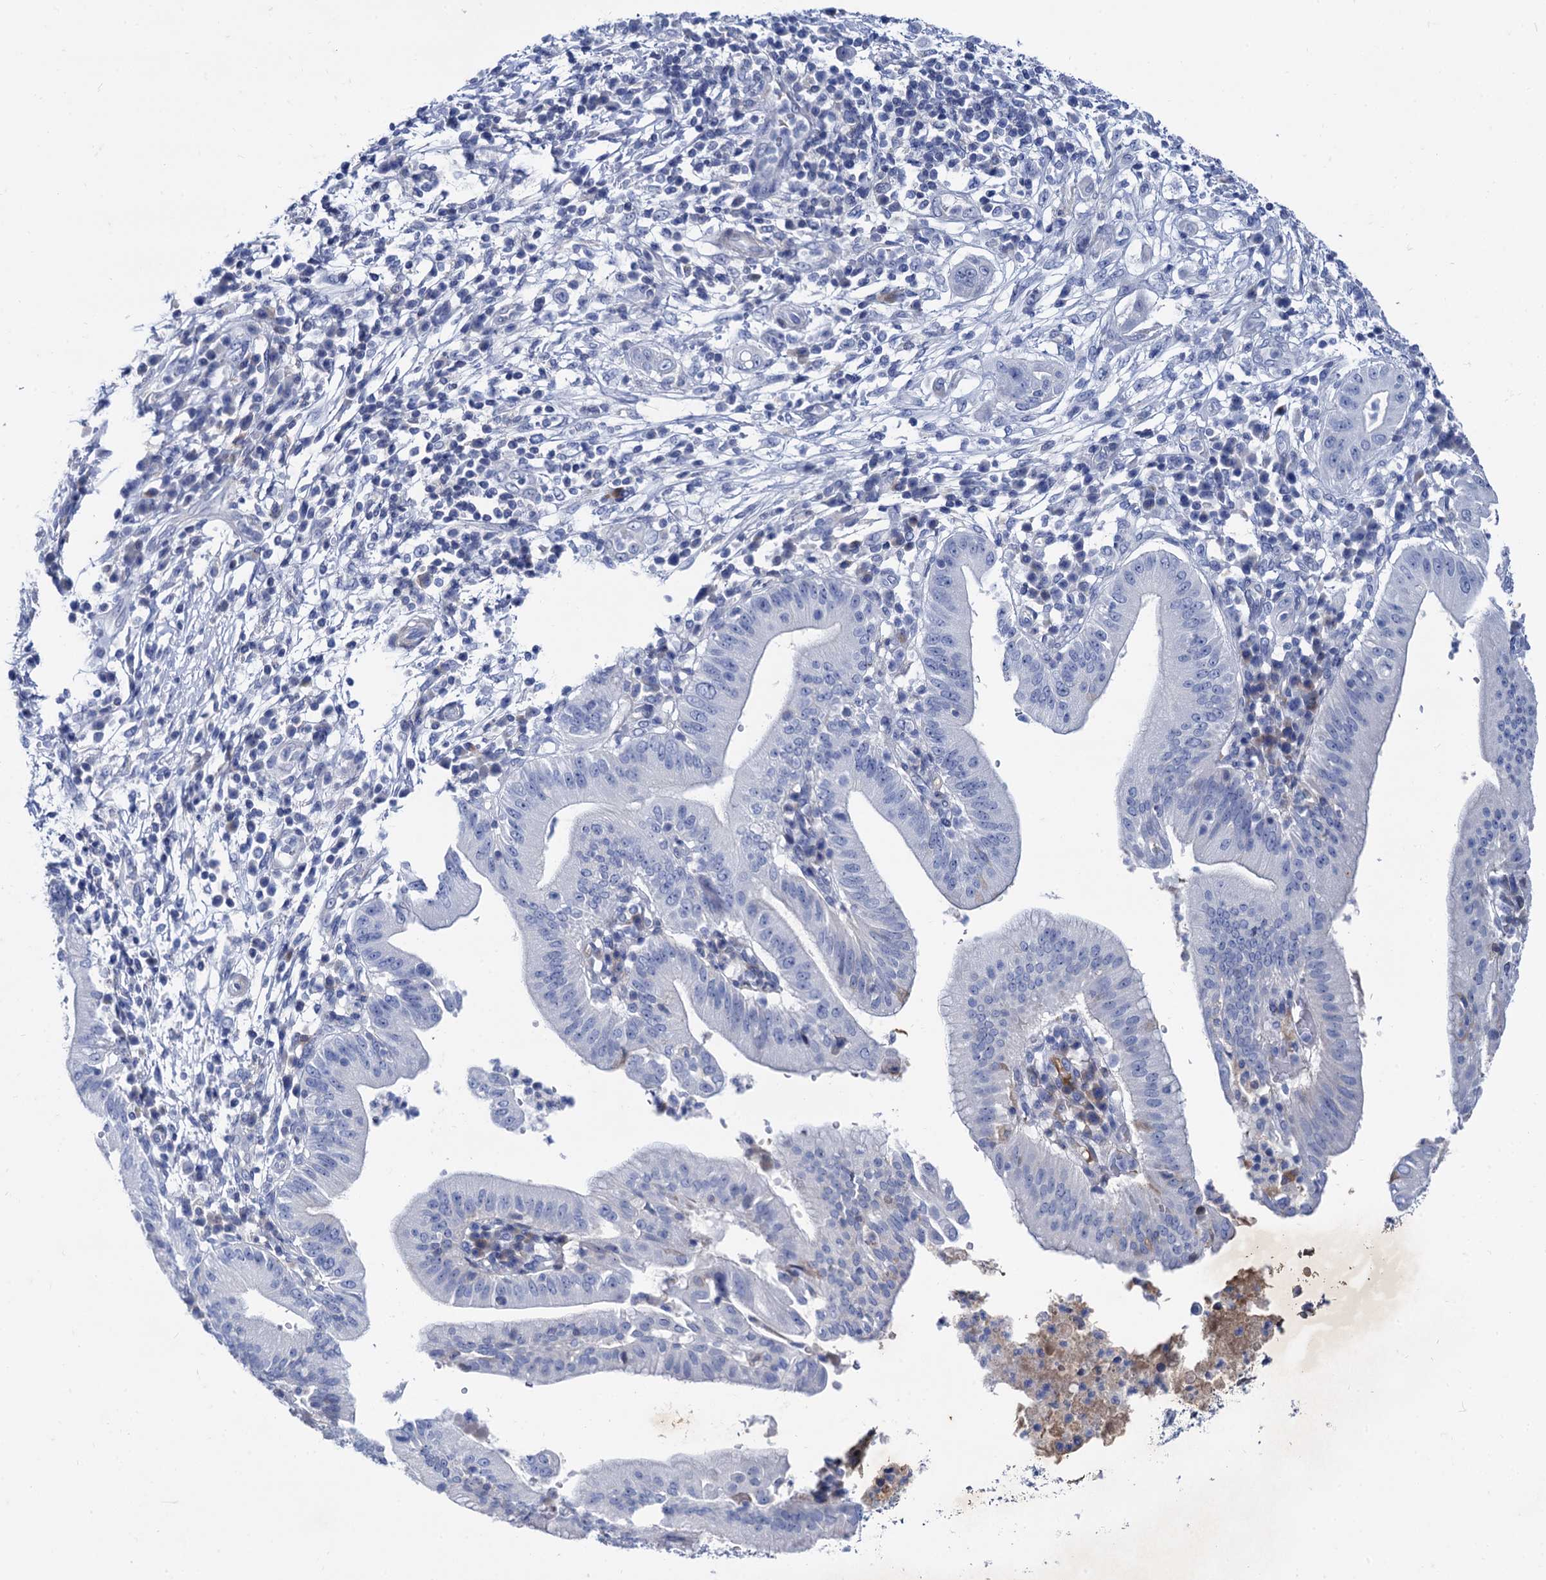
{"staining": {"intensity": "negative", "quantity": "none", "location": "none"}, "tissue": "pancreatic cancer", "cell_type": "Tumor cells", "image_type": "cancer", "snomed": [{"axis": "morphology", "description": "Adenocarcinoma, NOS"}, {"axis": "topography", "description": "Pancreas"}], "caption": "This is an immunohistochemistry micrograph of human pancreatic cancer. There is no staining in tumor cells.", "gene": "TMEM72", "patient": {"sex": "male", "age": 68}}